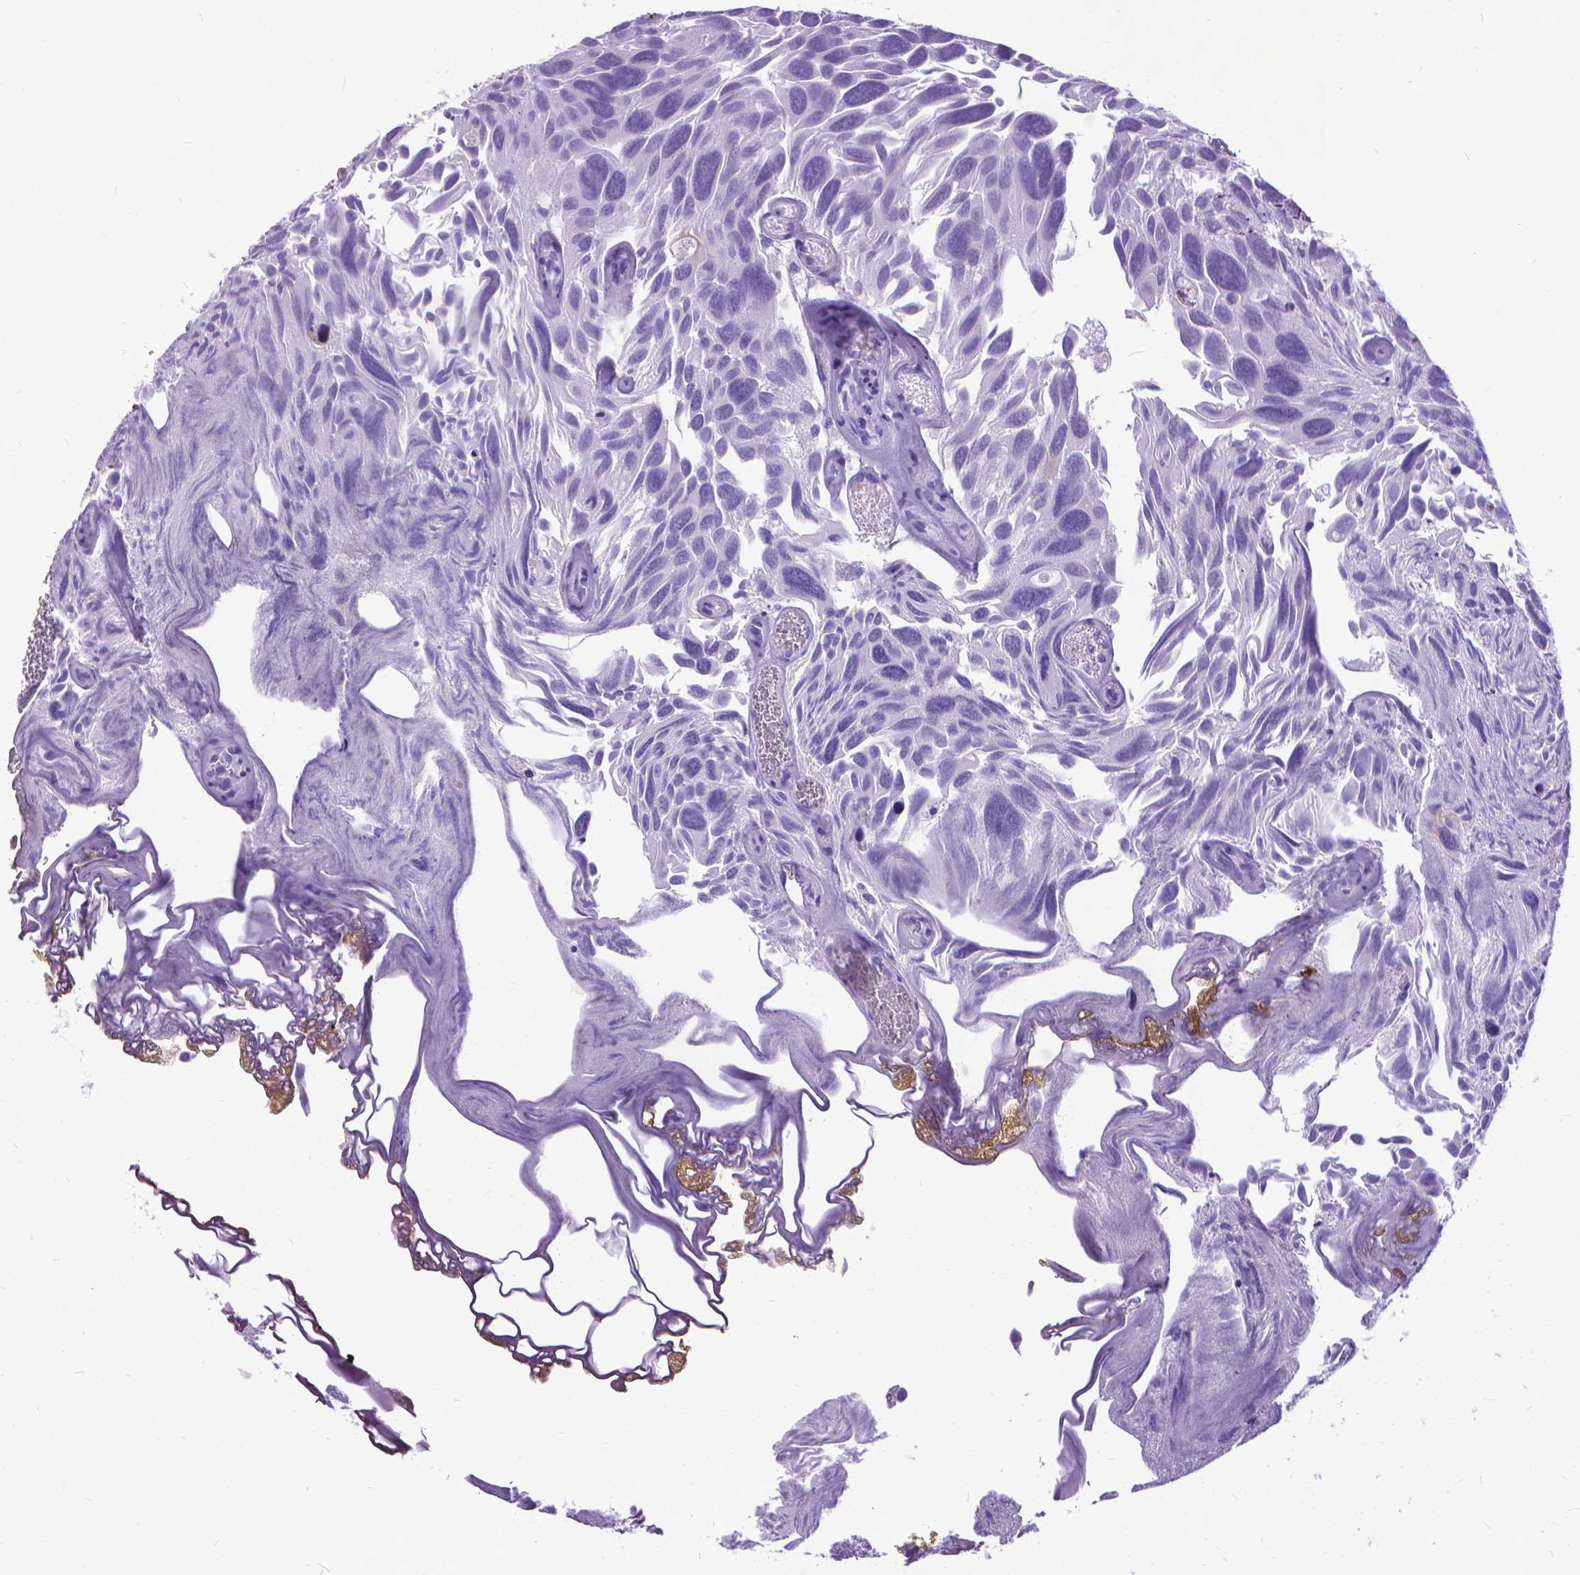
{"staining": {"intensity": "negative", "quantity": "none", "location": "none"}, "tissue": "urothelial cancer", "cell_type": "Tumor cells", "image_type": "cancer", "snomed": [{"axis": "morphology", "description": "Urothelial carcinoma, Low grade"}, {"axis": "topography", "description": "Urinary bladder"}], "caption": "Tumor cells show no significant expression in urothelial carcinoma (low-grade).", "gene": "POLE4", "patient": {"sex": "female", "age": 69}}